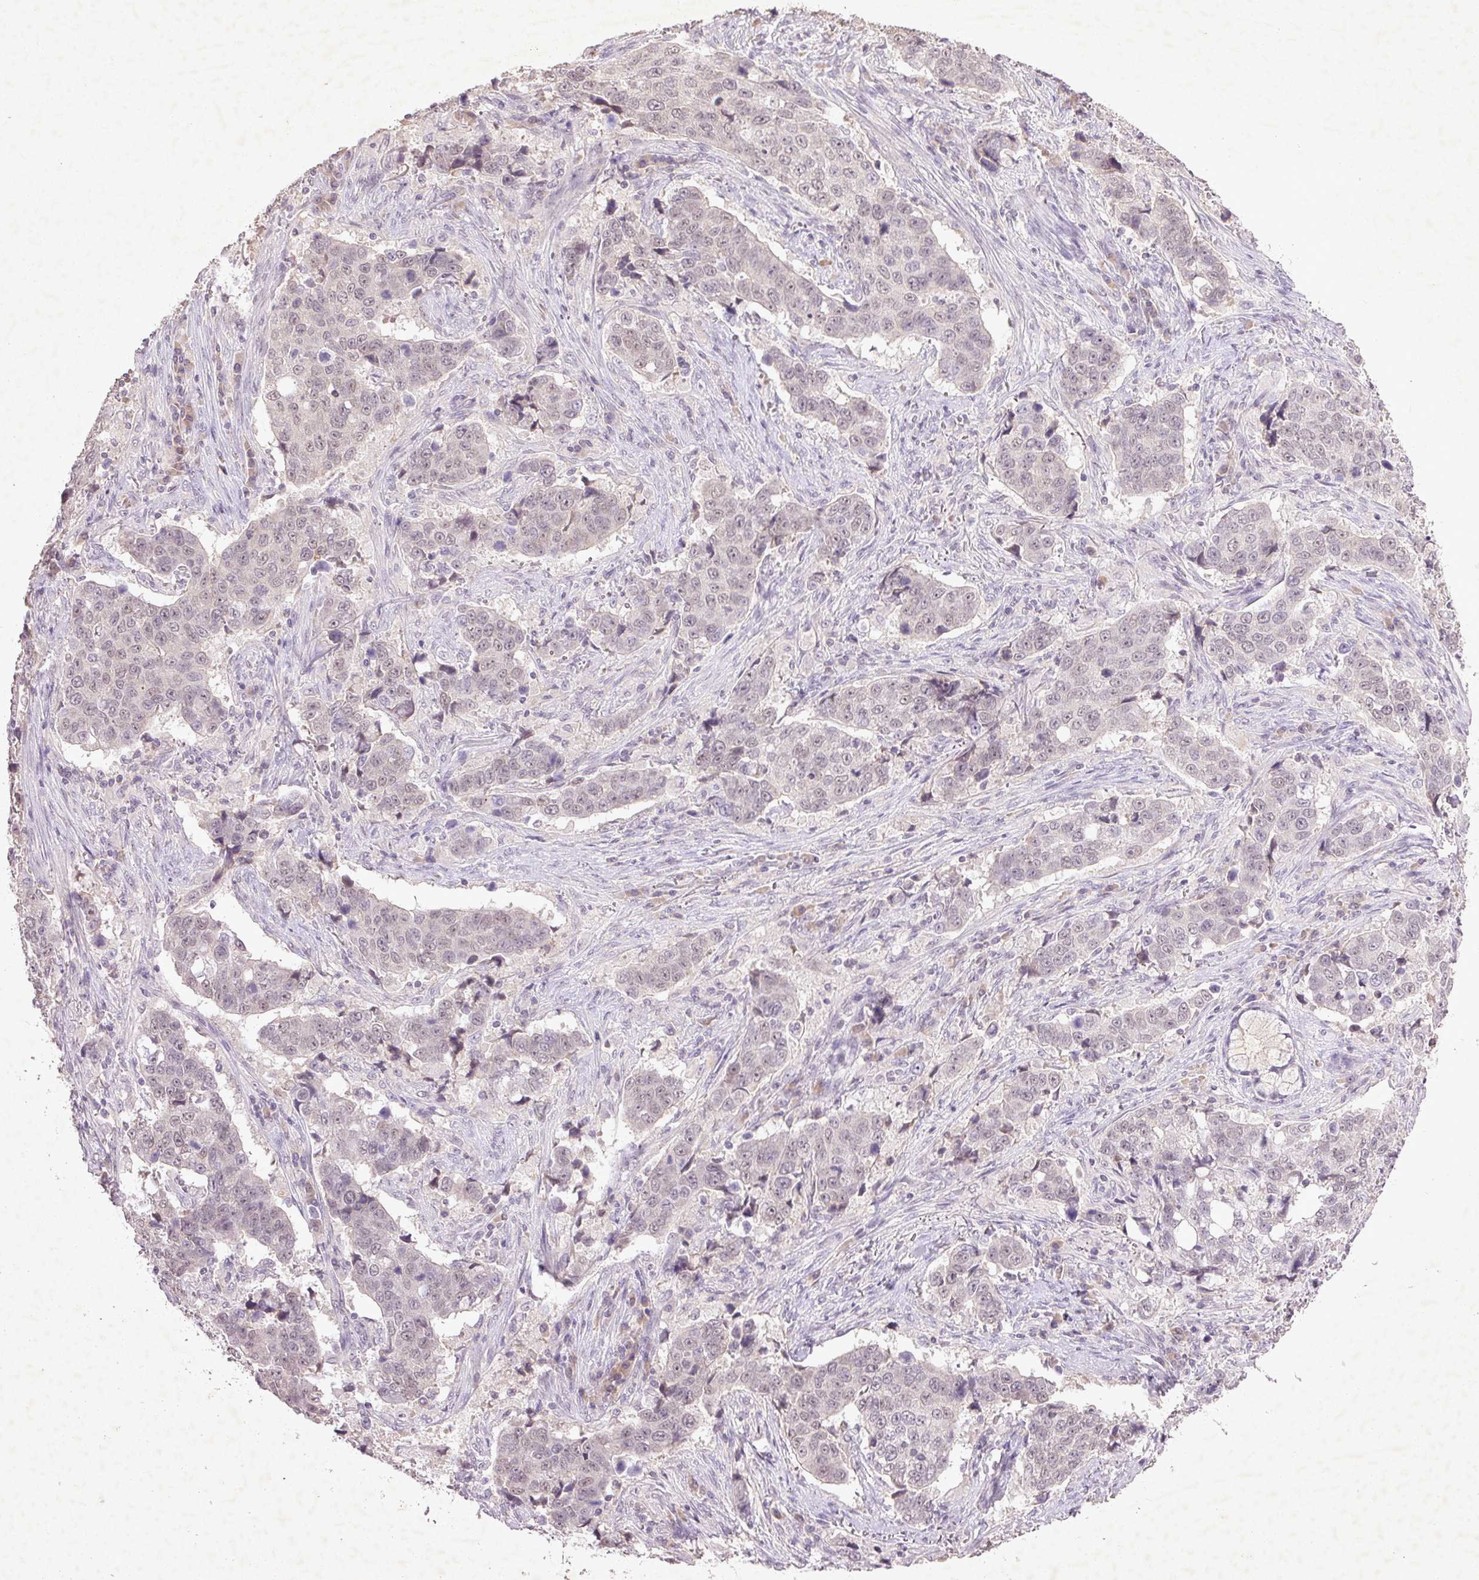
{"staining": {"intensity": "negative", "quantity": "none", "location": "none"}, "tissue": "lung cancer", "cell_type": "Tumor cells", "image_type": "cancer", "snomed": [{"axis": "morphology", "description": "Squamous cell carcinoma, NOS"}, {"axis": "topography", "description": "Lymph node"}, {"axis": "topography", "description": "Lung"}], "caption": "Protein analysis of lung cancer (squamous cell carcinoma) reveals no significant staining in tumor cells.", "gene": "FAM168B", "patient": {"sex": "male", "age": 61}}